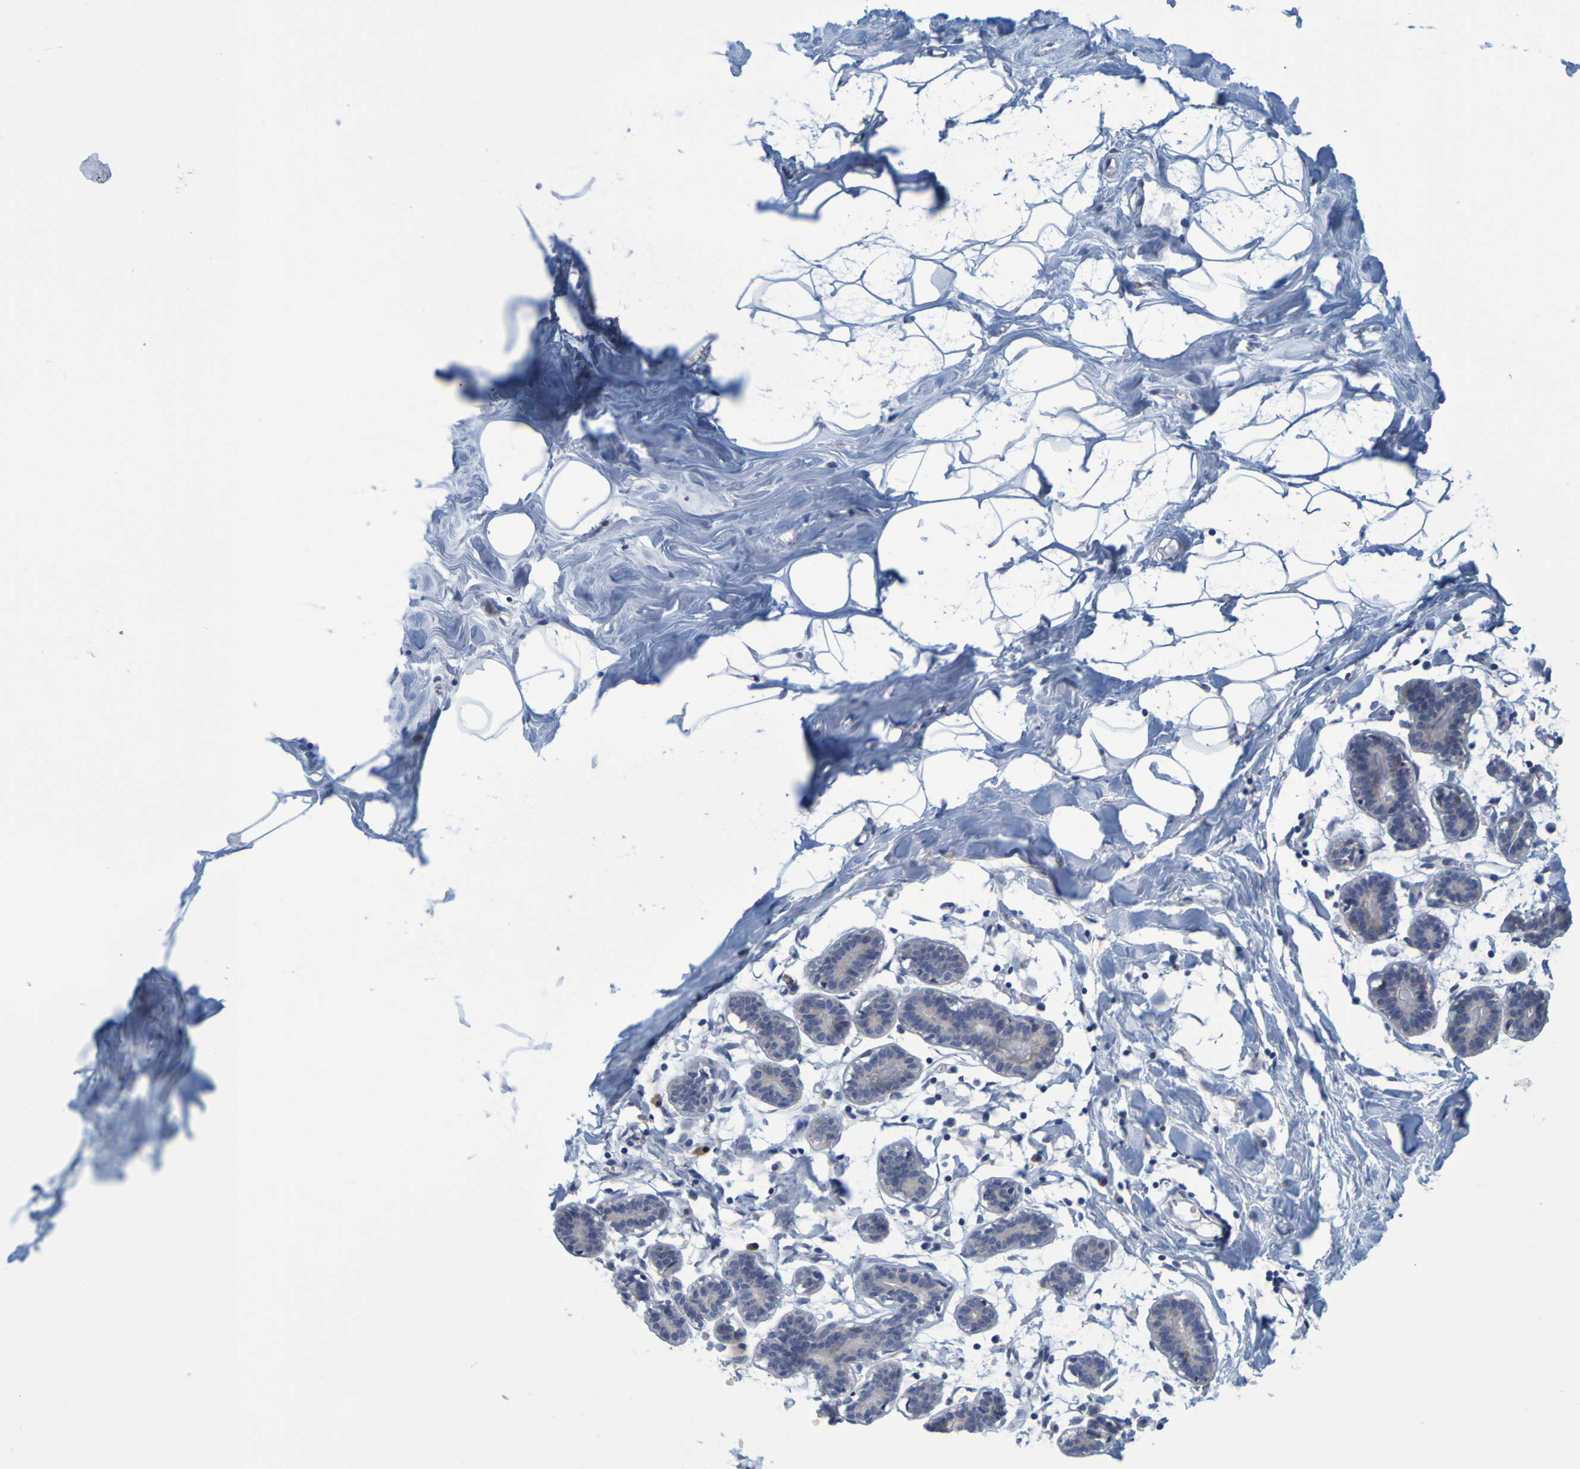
{"staining": {"intensity": "negative", "quantity": "none", "location": "none"}, "tissue": "breast", "cell_type": "Adipocytes", "image_type": "normal", "snomed": [{"axis": "morphology", "description": "Normal tissue, NOS"}, {"axis": "topography", "description": "Breast"}], "caption": "This is a image of immunohistochemistry staining of benign breast, which shows no positivity in adipocytes.", "gene": "SIL1", "patient": {"sex": "female", "age": 27}}